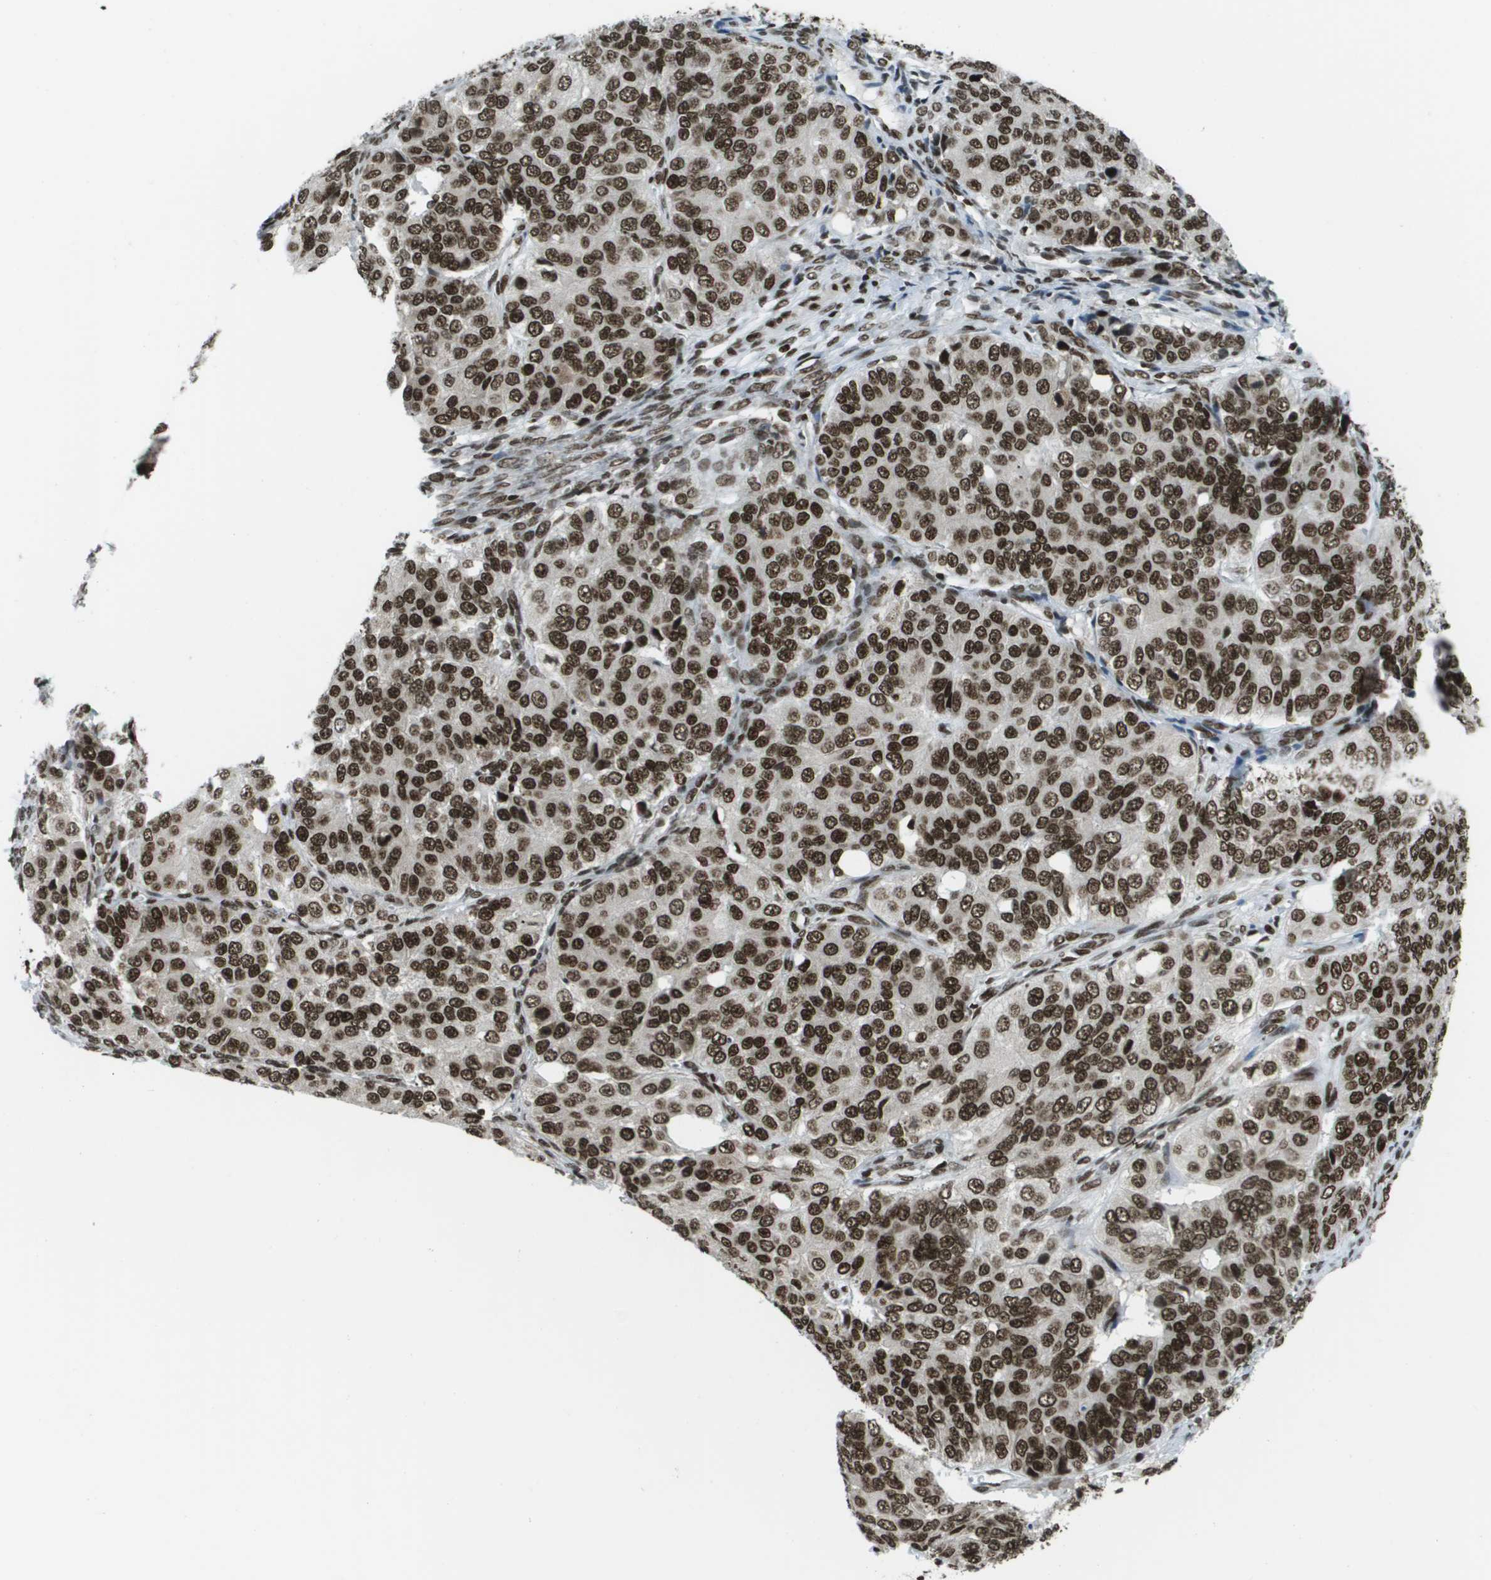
{"staining": {"intensity": "strong", "quantity": ">75%", "location": "nuclear"}, "tissue": "ovarian cancer", "cell_type": "Tumor cells", "image_type": "cancer", "snomed": [{"axis": "morphology", "description": "Carcinoma, endometroid"}, {"axis": "topography", "description": "Ovary"}], "caption": "Ovarian endometroid carcinoma stained with a brown dye exhibits strong nuclear positive staining in approximately >75% of tumor cells.", "gene": "GLYR1", "patient": {"sex": "female", "age": 51}}